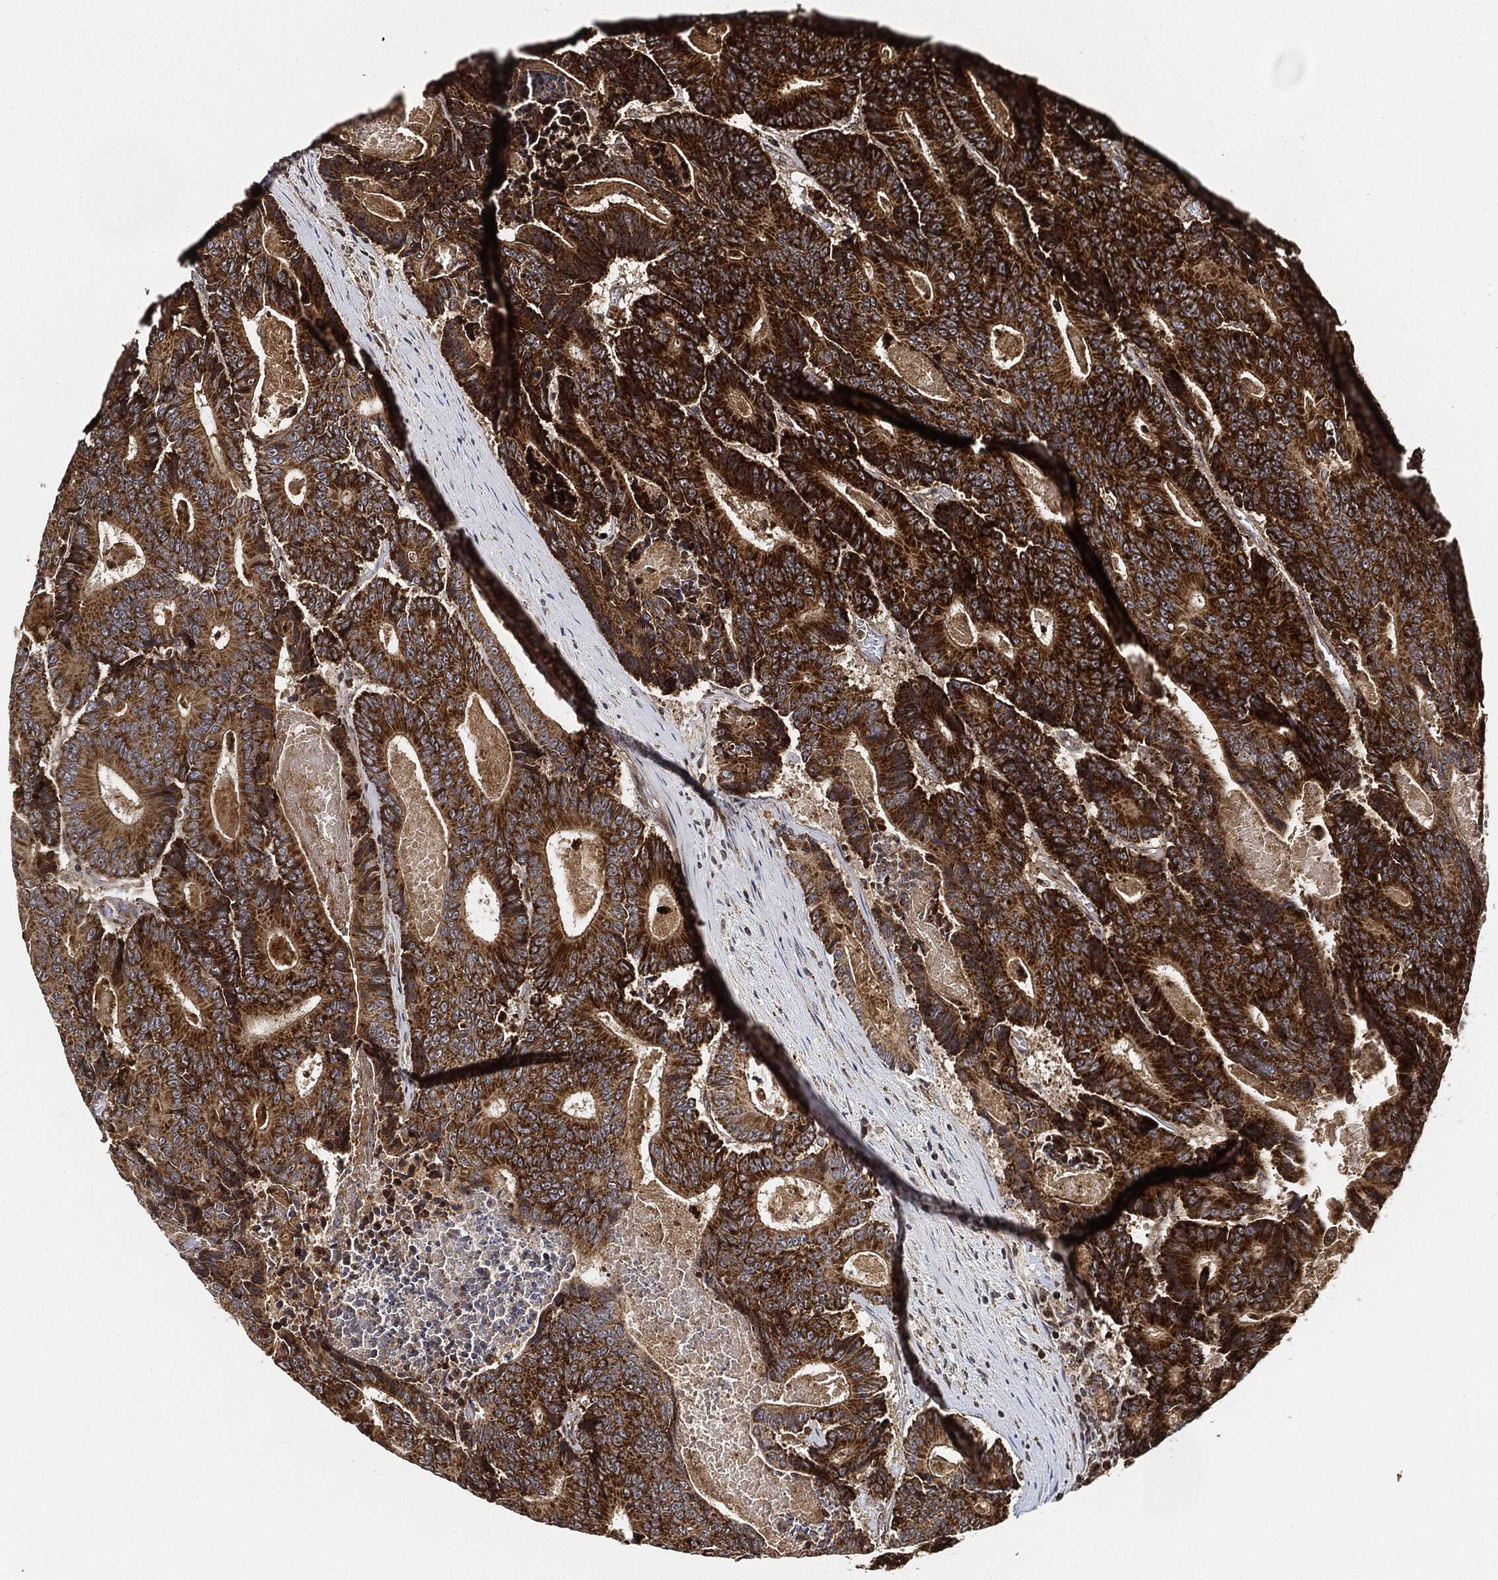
{"staining": {"intensity": "strong", "quantity": ">75%", "location": "cytoplasmic/membranous"}, "tissue": "colorectal cancer", "cell_type": "Tumor cells", "image_type": "cancer", "snomed": [{"axis": "morphology", "description": "Adenocarcinoma, NOS"}, {"axis": "topography", "description": "Colon"}], "caption": "This image exhibits colorectal cancer stained with IHC to label a protein in brown. The cytoplasmic/membranous of tumor cells show strong positivity for the protein. Nuclei are counter-stained blue.", "gene": "MAP3K3", "patient": {"sex": "male", "age": 83}}